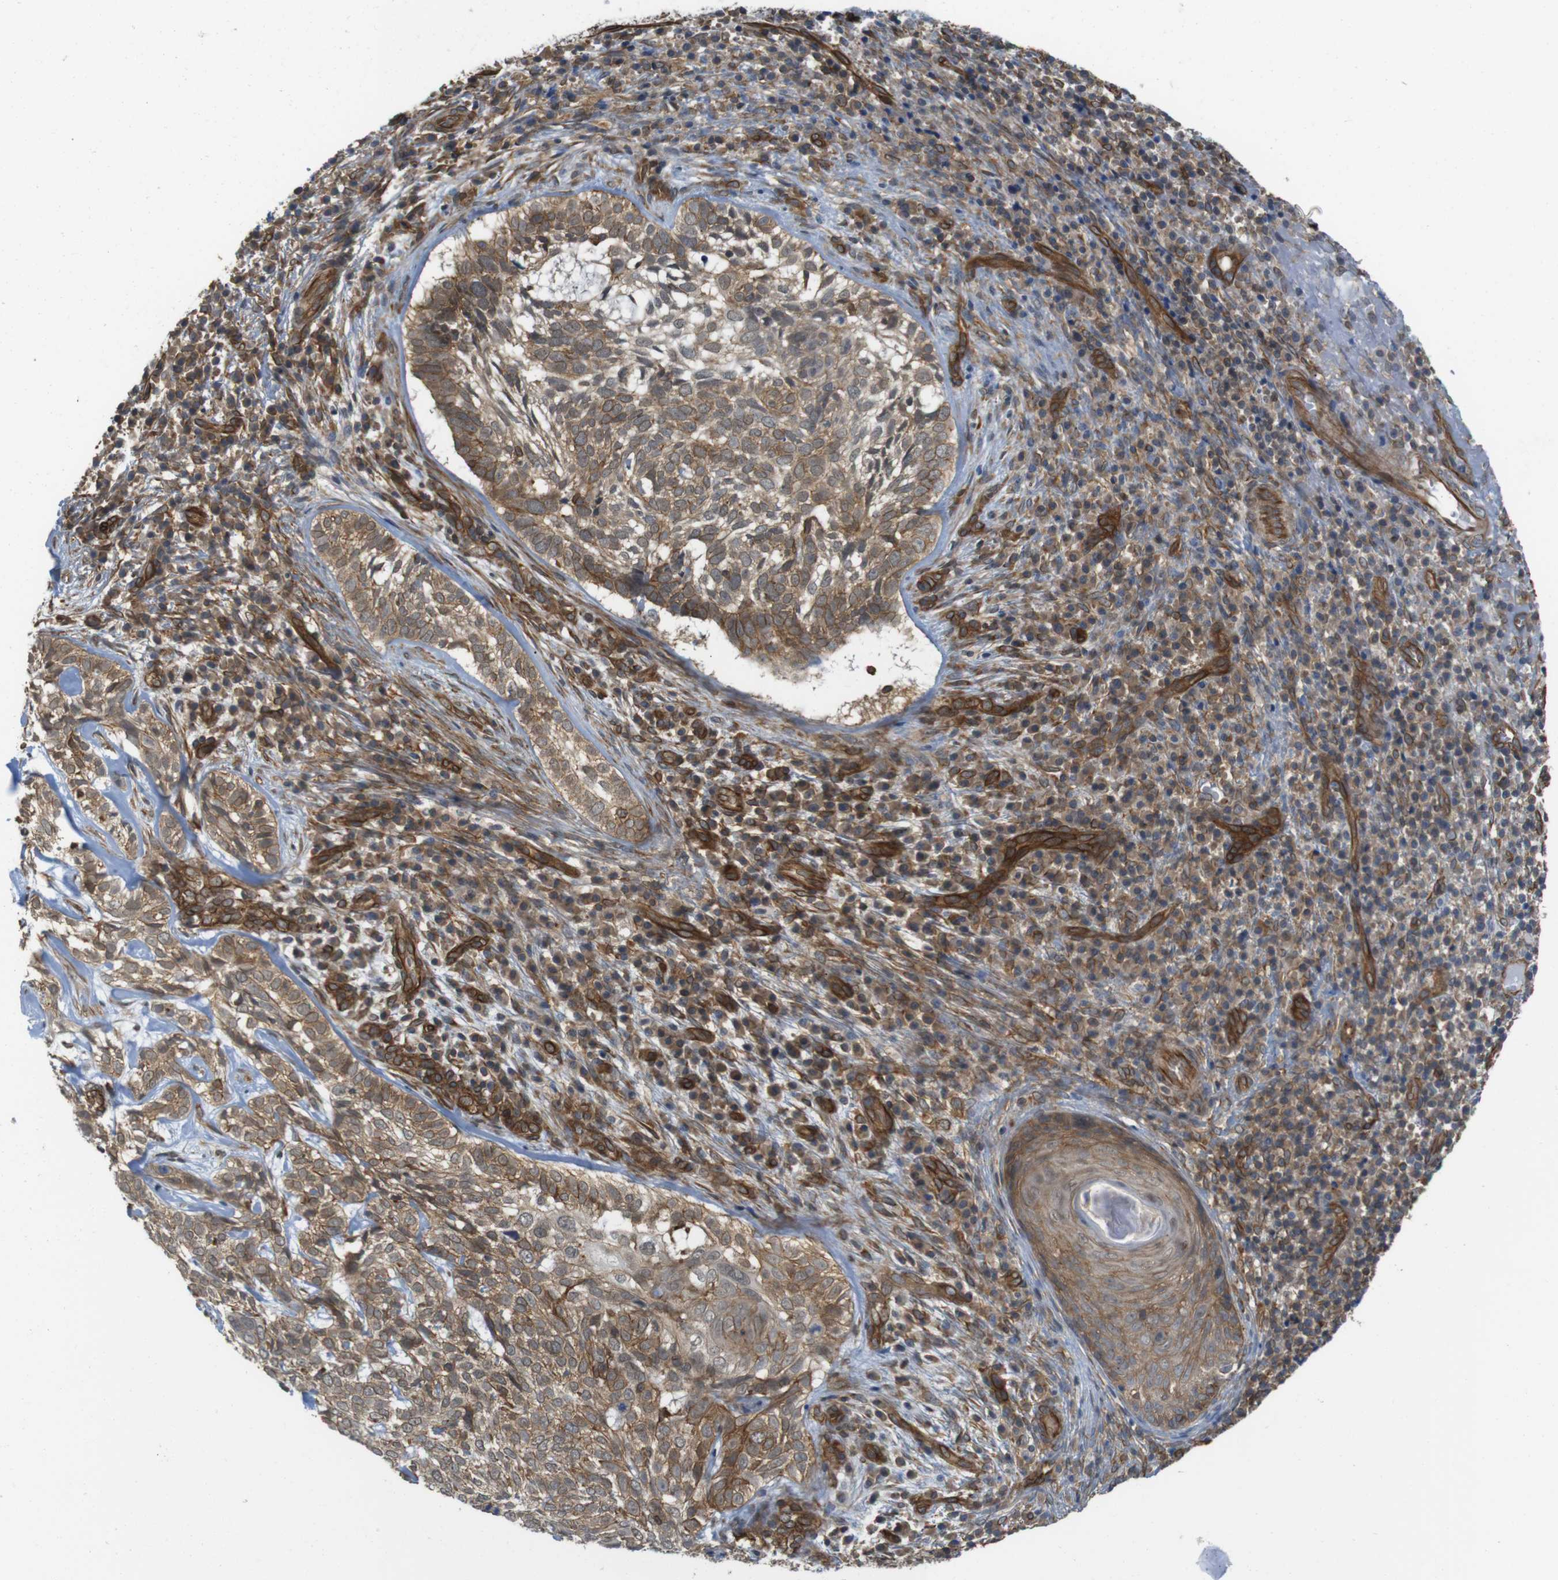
{"staining": {"intensity": "moderate", "quantity": ">75%", "location": "cytoplasmic/membranous"}, "tissue": "skin cancer", "cell_type": "Tumor cells", "image_type": "cancer", "snomed": [{"axis": "morphology", "description": "Basal cell carcinoma"}, {"axis": "topography", "description": "Skin"}], "caption": "Immunohistochemistry (DAB) staining of skin cancer demonstrates moderate cytoplasmic/membranous protein expression in about >75% of tumor cells.", "gene": "ZDHHC5", "patient": {"sex": "male", "age": 72}}